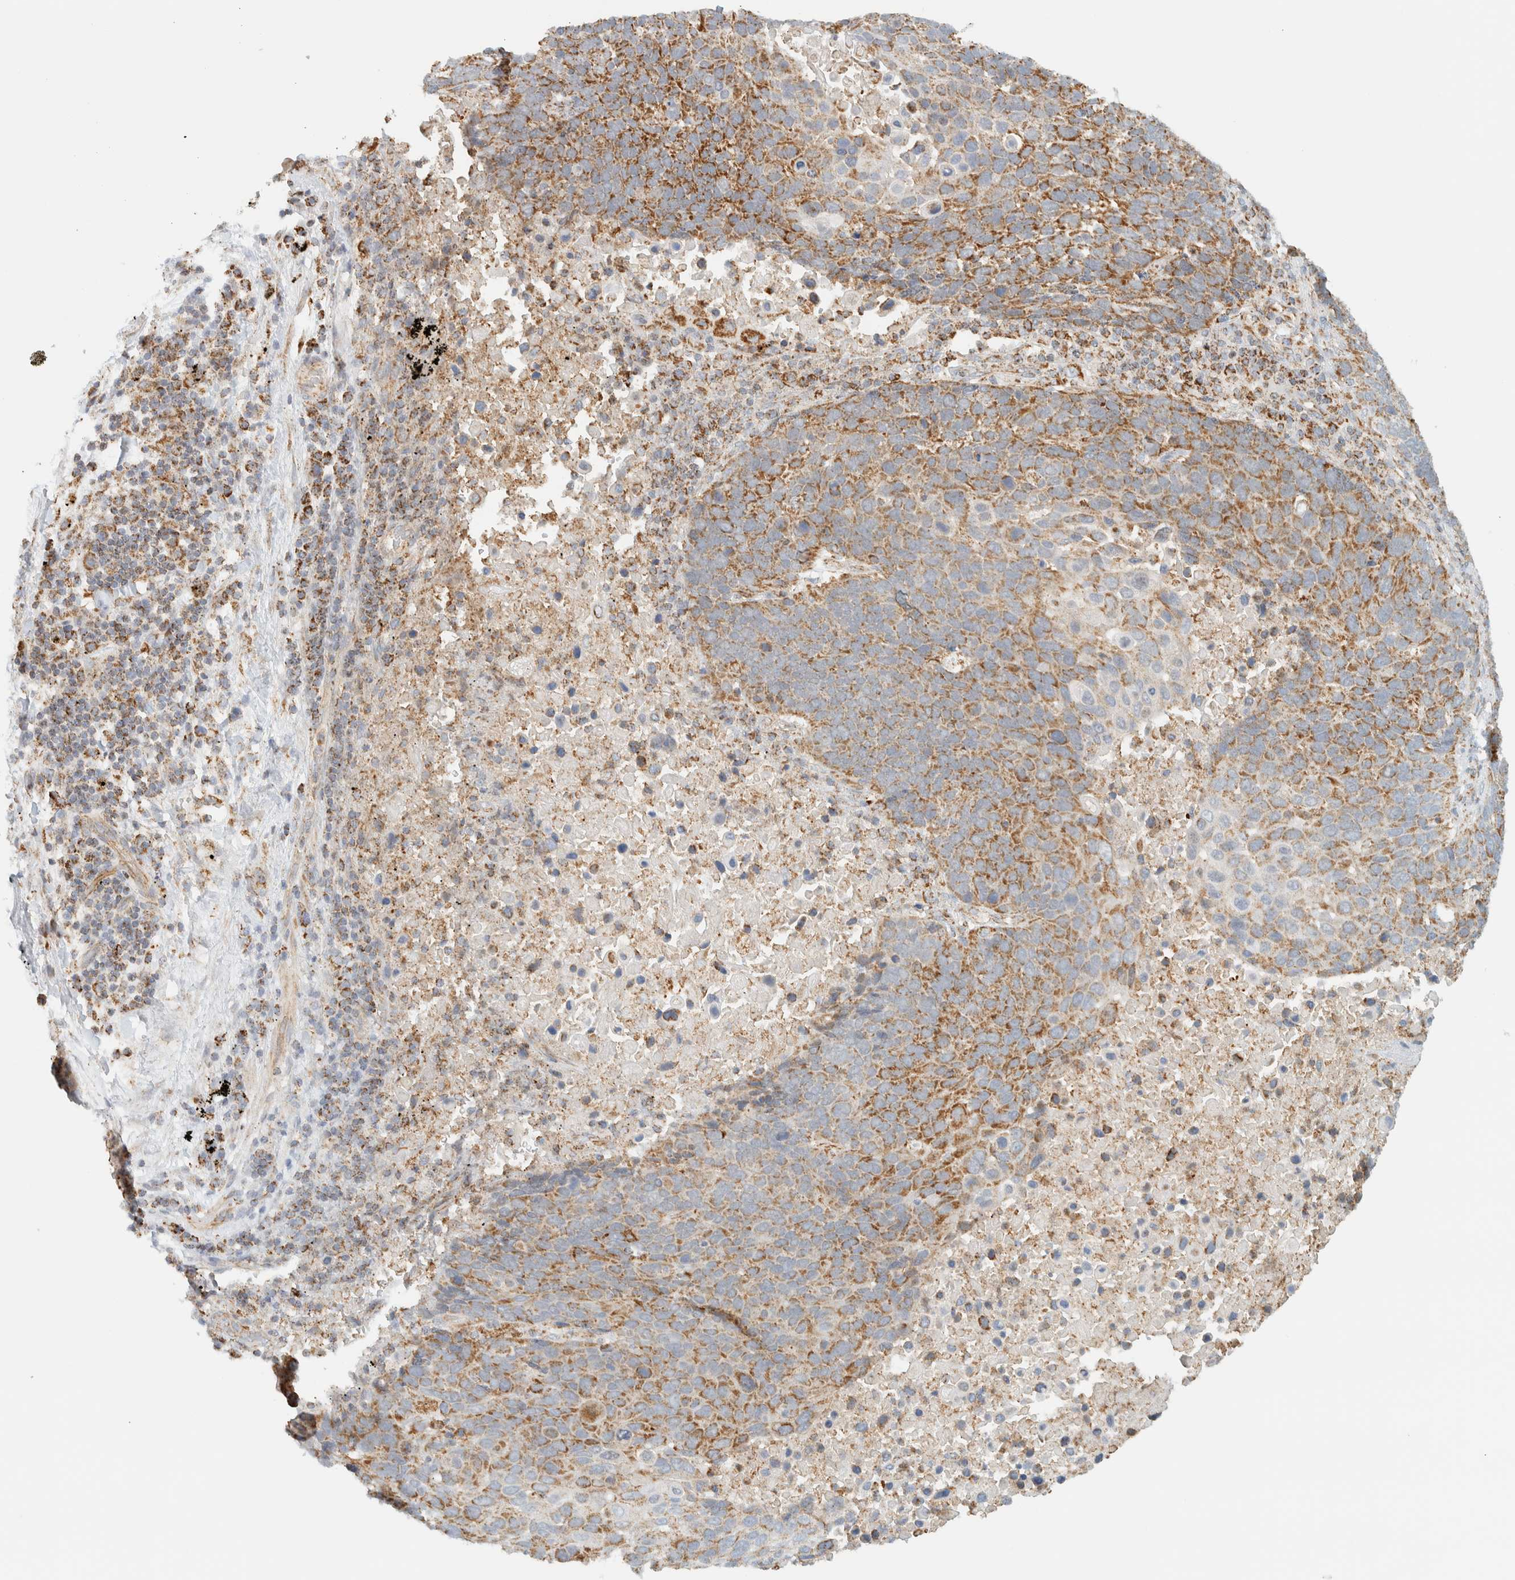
{"staining": {"intensity": "moderate", "quantity": ">75%", "location": "cytoplasmic/membranous"}, "tissue": "lung cancer", "cell_type": "Tumor cells", "image_type": "cancer", "snomed": [{"axis": "morphology", "description": "Squamous cell carcinoma, NOS"}, {"axis": "topography", "description": "Lung"}], "caption": "Lung cancer (squamous cell carcinoma) tissue shows moderate cytoplasmic/membranous staining in about >75% of tumor cells, visualized by immunohistochemistry. Immunohistochemistry stains the protein in brown and the nuclei are stained blue.", "gene": "KIFAP3", "patient": {"sex": "male", "age": 66}}